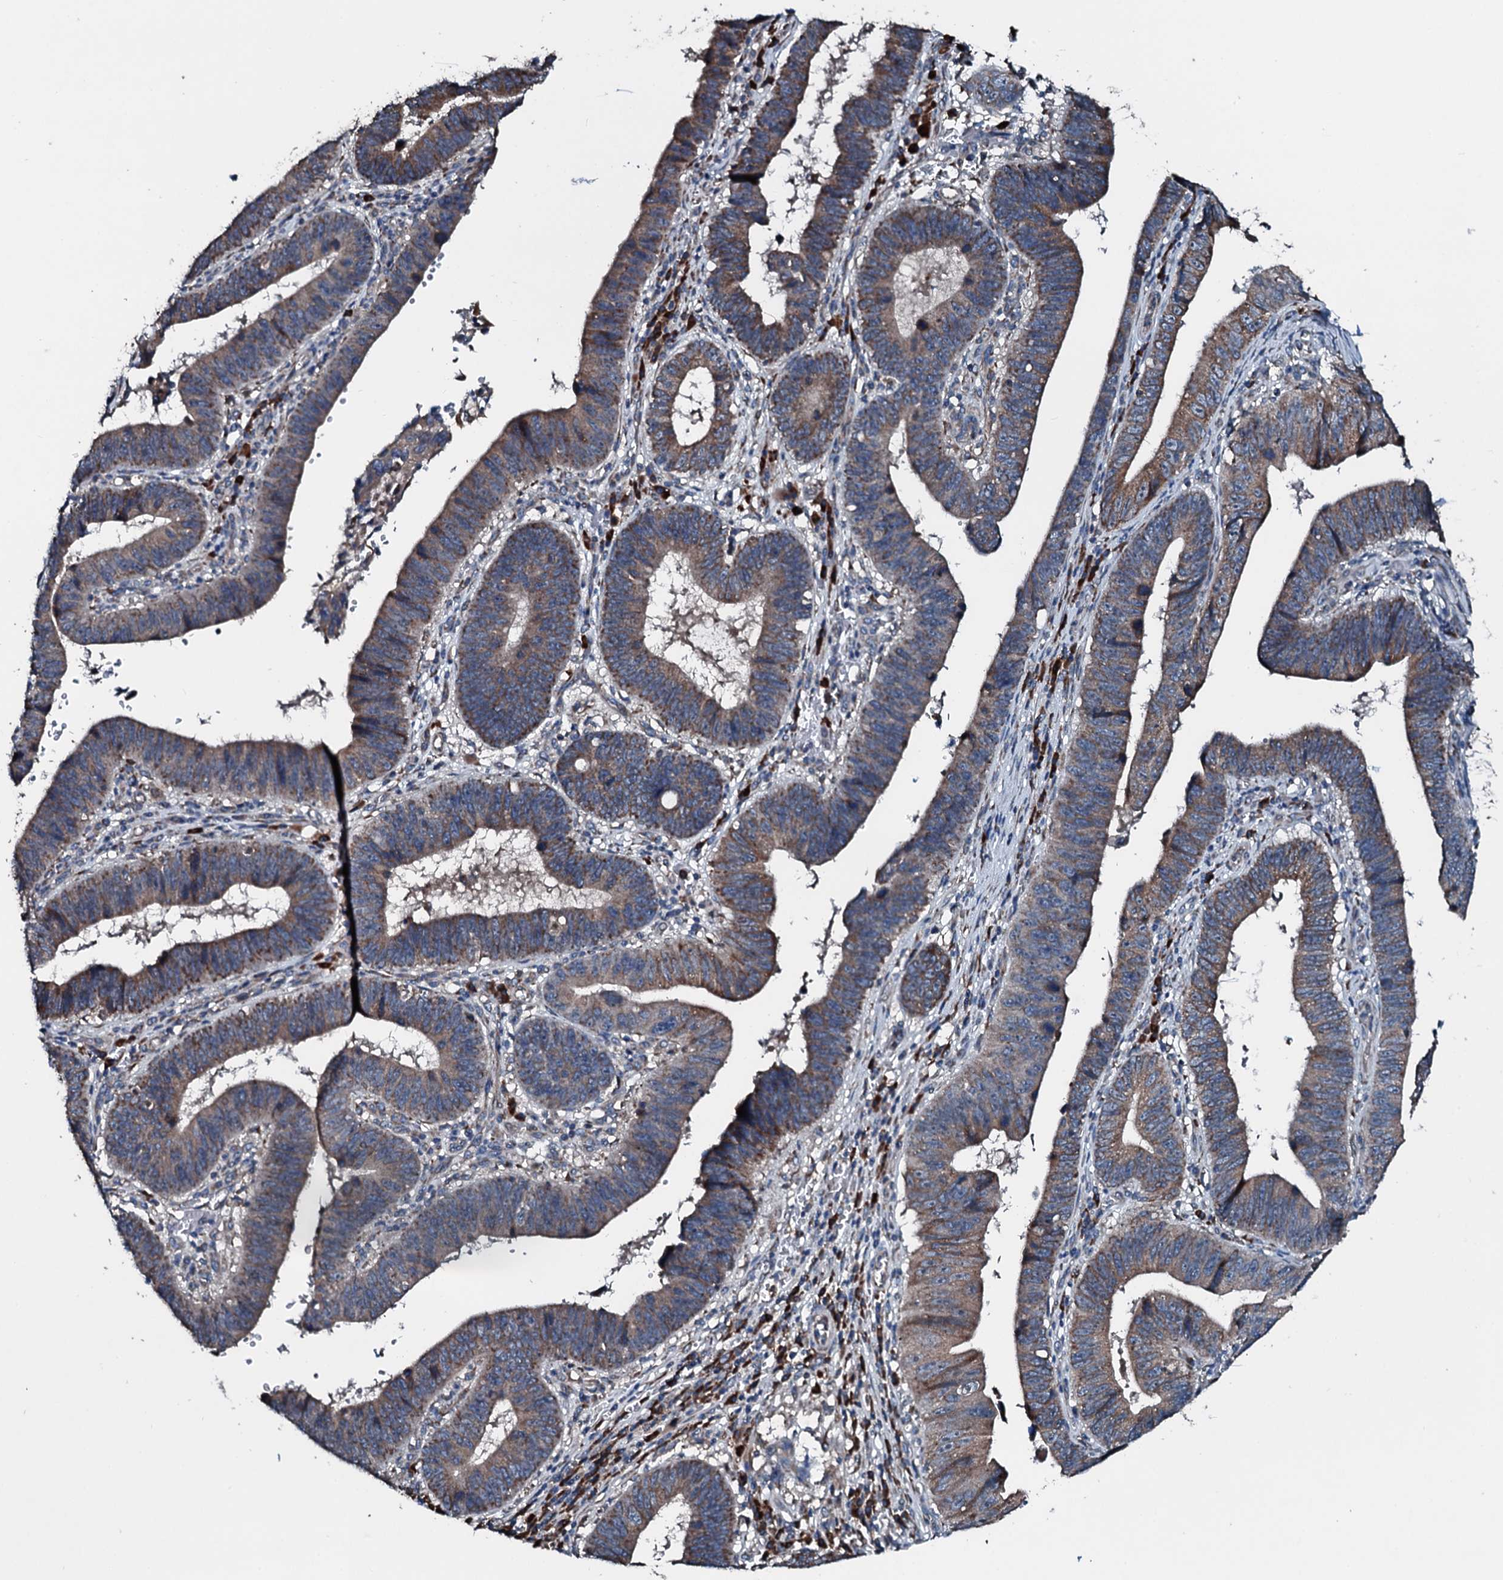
{"staining": {"intensity": "moderate", "quantity": ">75%", "location": "cytoplasmic/membranous"}, "tissue": "stomach cancer", "cell_type": "Tumor cells", "image_type": "cancer", "snomed": [{"axis": "morphology", "description": "Adenocarcinoma, NOS"}, {"axis": "topography", "description": "Stomach"}], "caption": "Protein expression analysis of human stomach cancer (adenocarcinoma) reveals moderate cytoplasmic/membranous expression in approximately >75% of tumor cells.", "gene": "ACSS3", "patient": {"sex": "male", "age": 59}}